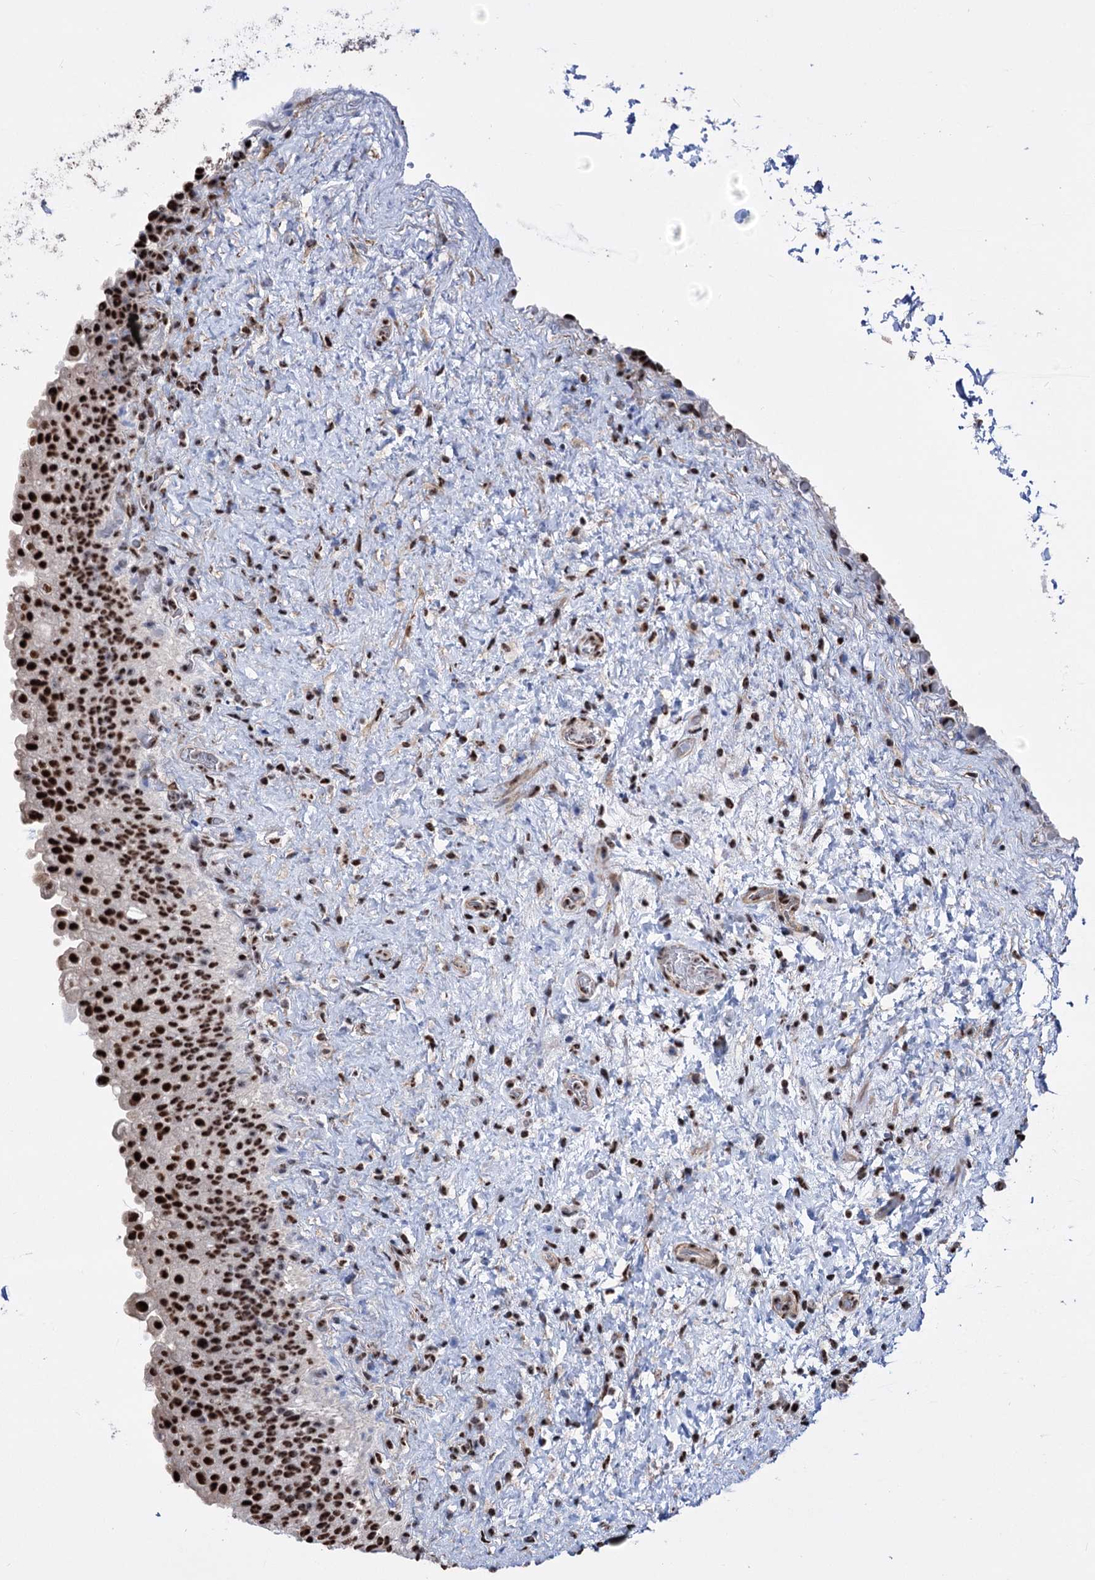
{"staining": {"intensity": "strong", "quantity": ">75%", "location": "nuclear"}, "tissue": "urinary bladder", "cell_type": "Urothelial cells", "image_type": "normal", "snomed": [{"axis": "morphology", "description": "Normal tissue, NOS"}, {"axis": "topography", "description": "Urinary bladder"}], "caption": "Brown immunohistochemical staining in unremarkable human urinary bladder reveals strong nuclear expression in about >75% of urothelial cells. (Brightfield microscopy of DAB IHC at high magnification).", "gene": "CHMP7", "patient": {"sex": "female", "age": 27}}